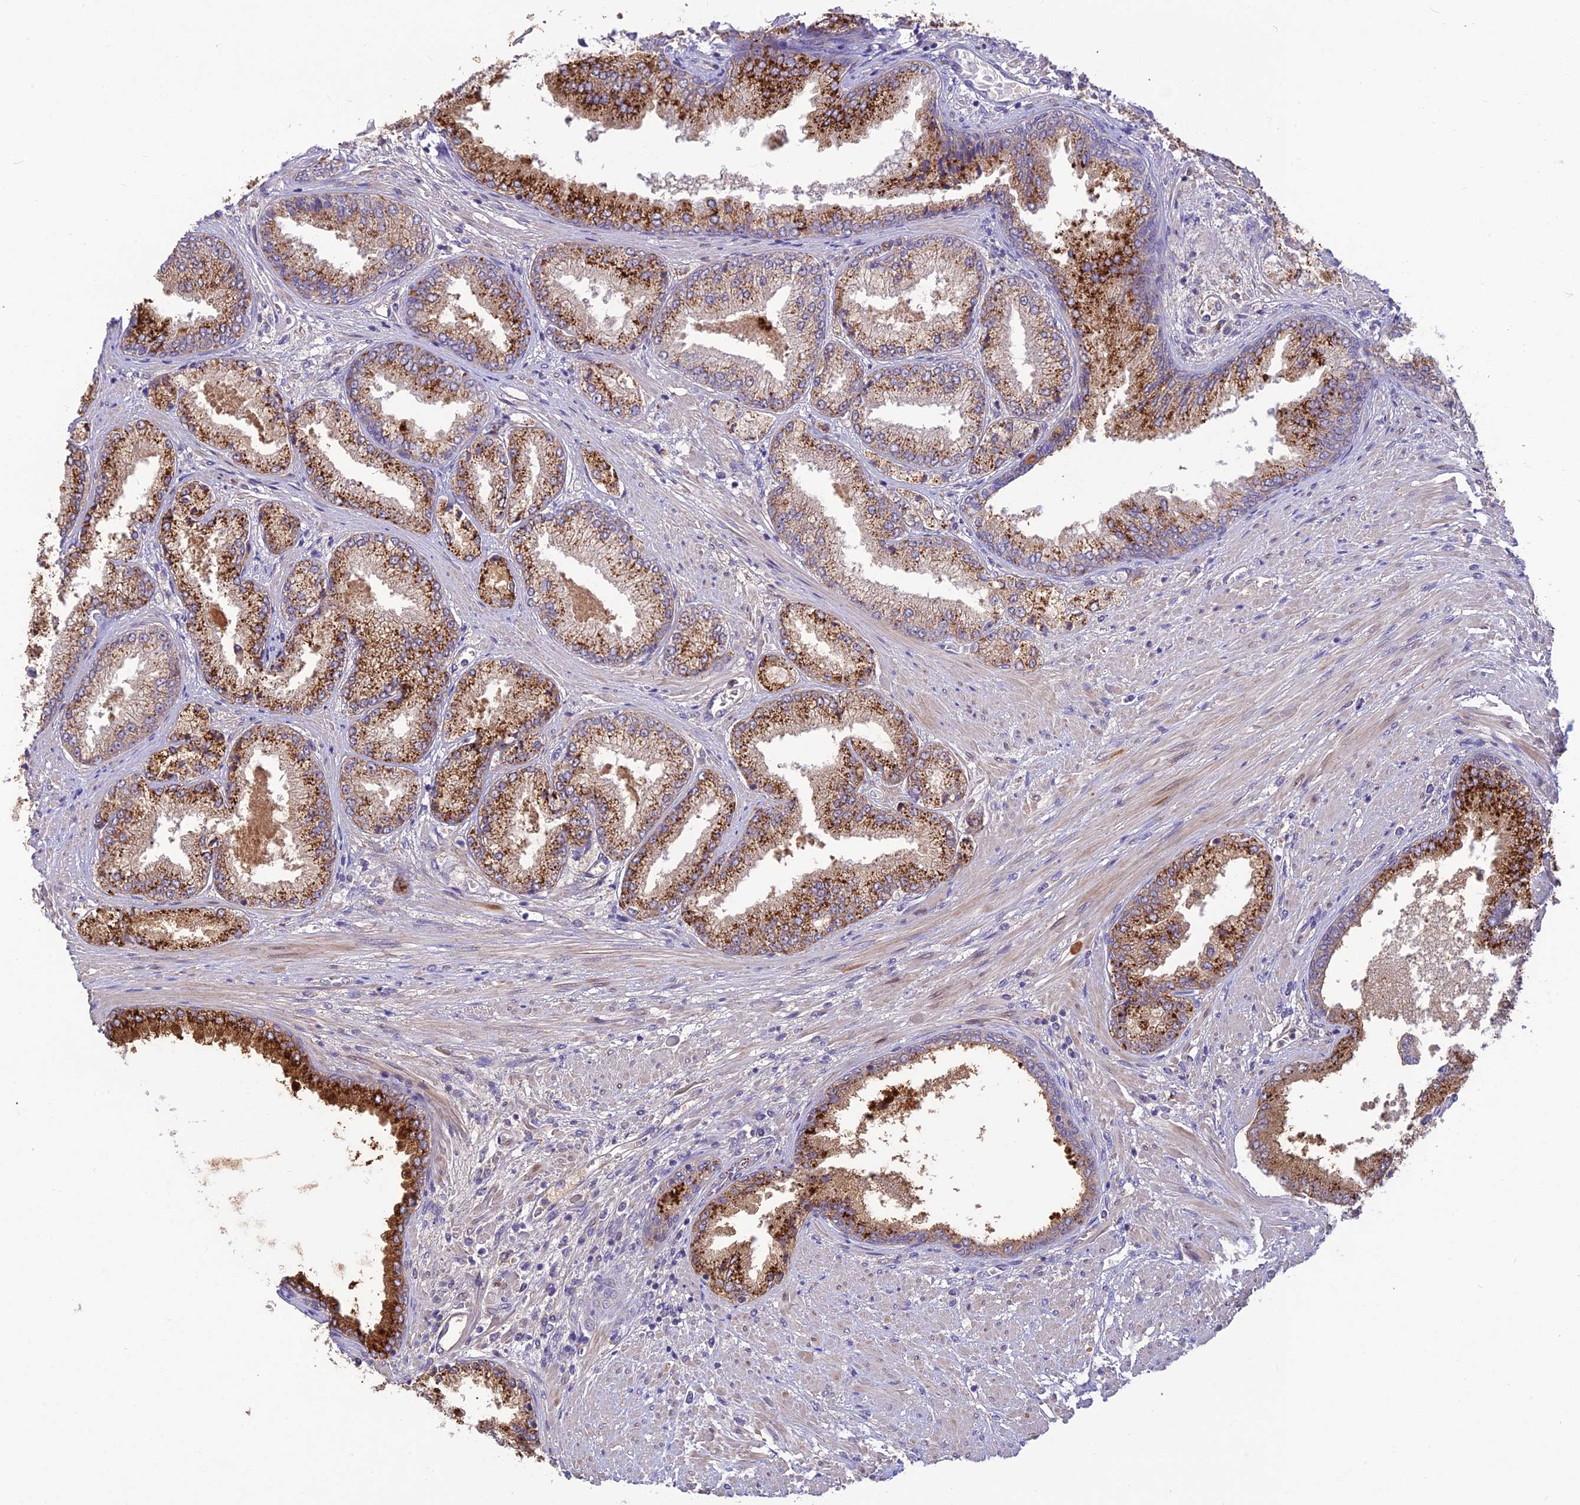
{"staining": {"intensity": "moderate", "quantity": "25%-75%", "location": "cytoplasmic/membranous"}, "tissue": "prostate cancer", "cell_type": "Tumor cells", "image_type": "cancer", "snomed": [{"axis": "morphology", "description": "Adenocarcinoma, High grade"}, {"axis": "topography", "description": "Prostate"}], "caption": "The micrograph shows staining of high-grade adenocarcinoma (prostate), revealing moderate cytoplasmic/membranous protein staining (brown color) within tumor cells.", "gene": "ST8SIA5", "patient": {"sex": "male", "age": 71}}